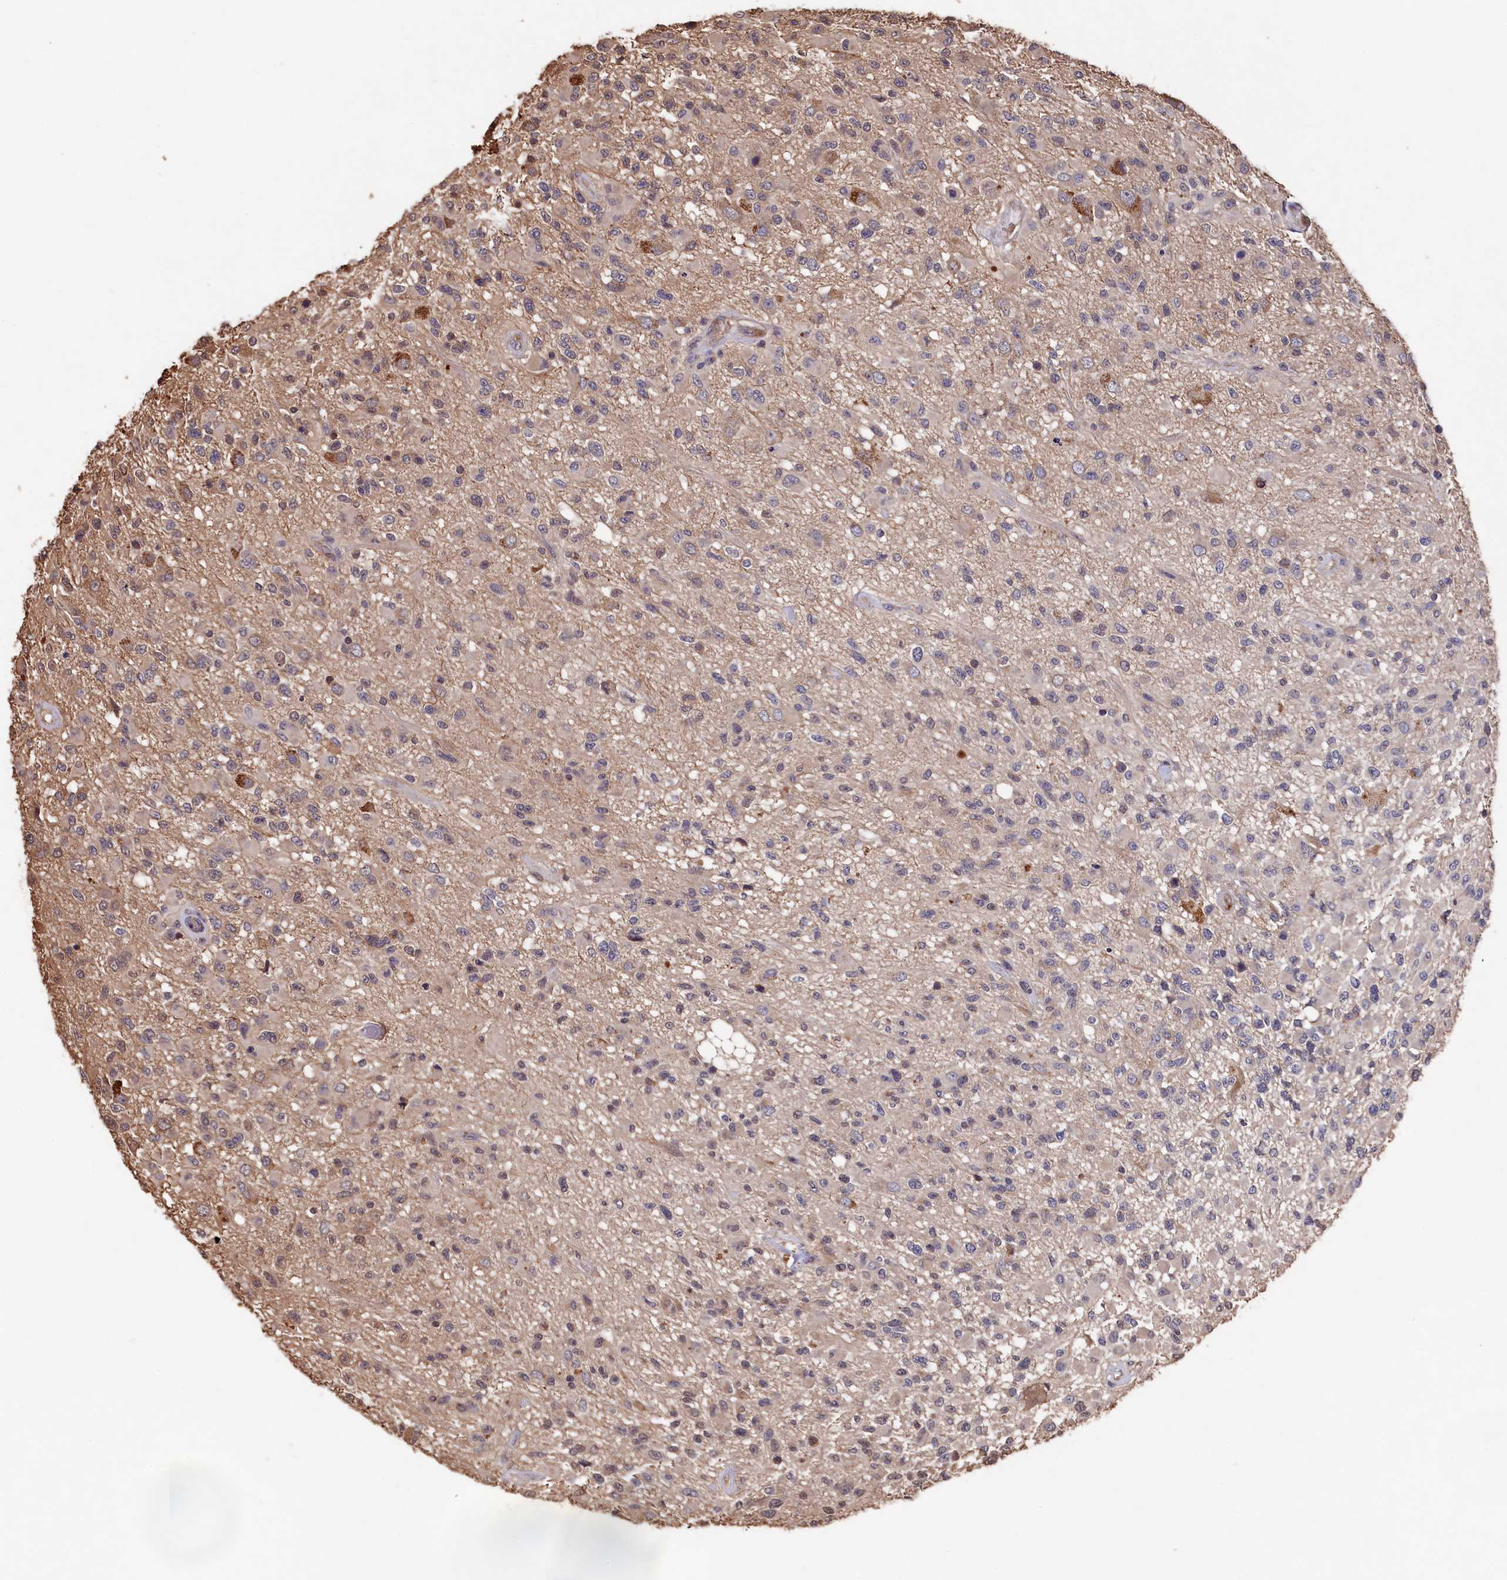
{"staining": {"intensity": "weak", "quantity": "<25%", "location": "cytoplasmic/membranous"}, "tissue": "glioma", "cell_type": "Tumor cells", "image_type": "cancer", "snomed": [{"axis": "morphology", "description": "Glioma, malignant, High grade"}, {"axis": "morphology", "description": "Glioblastoma, NOS"}, {"axis": "topography", "description": "Brain"}], "caption": "High magnification brightfield microscopy of glioma stained with DAB (brown) and counterstained with hematoxylin (blue): tumor cells show no significant staining. Brightfield microscopy of immunohistochemistry (IHC) stained with DAB (brown) and hematoxylin (blue), captured at high magnification.", "gene": "NAA60", "patient": {"sex": "male", "age": 60}}